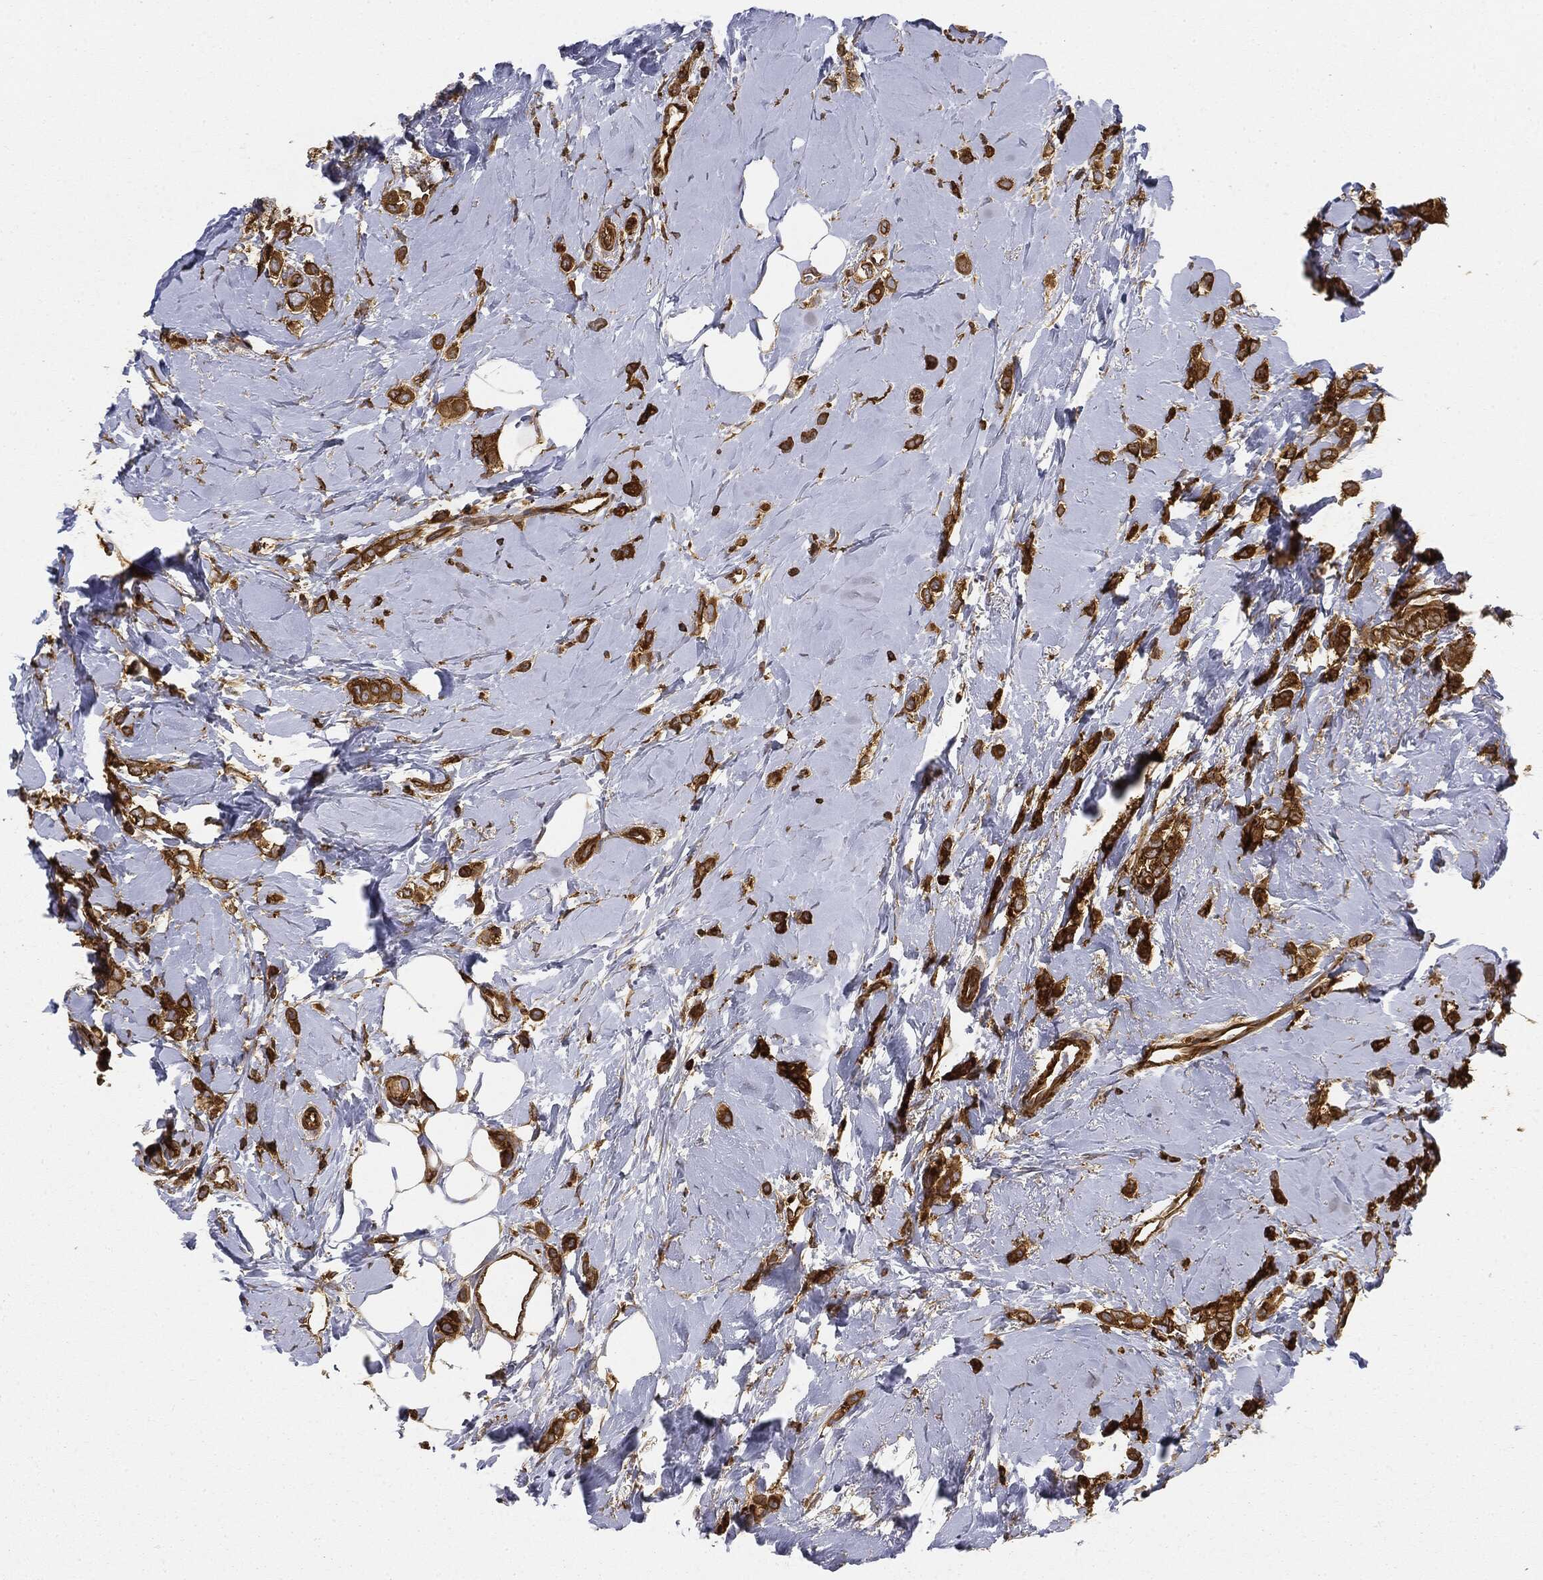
{"staining": {"intensity": "strong", "quantity": ">75%", "location": "cytoplasmic/membranous"}, "tissue": "breast cancer", "cell_type": "Tumor cells", "image_type": "cancer", "snomed": [{"axis": "morphology", "description": "Lobular carcinoma"}, {"axis": "topography", "description": "Breast"}], "caption": "Breast lobular carcinoma stained for a protein (brown) exhibits strong cytoplasmic/membranous positive expression in approximately >75% of tumor cells.", "gene": "WDR1", "patient": {"sex": "female", "age": 66}}